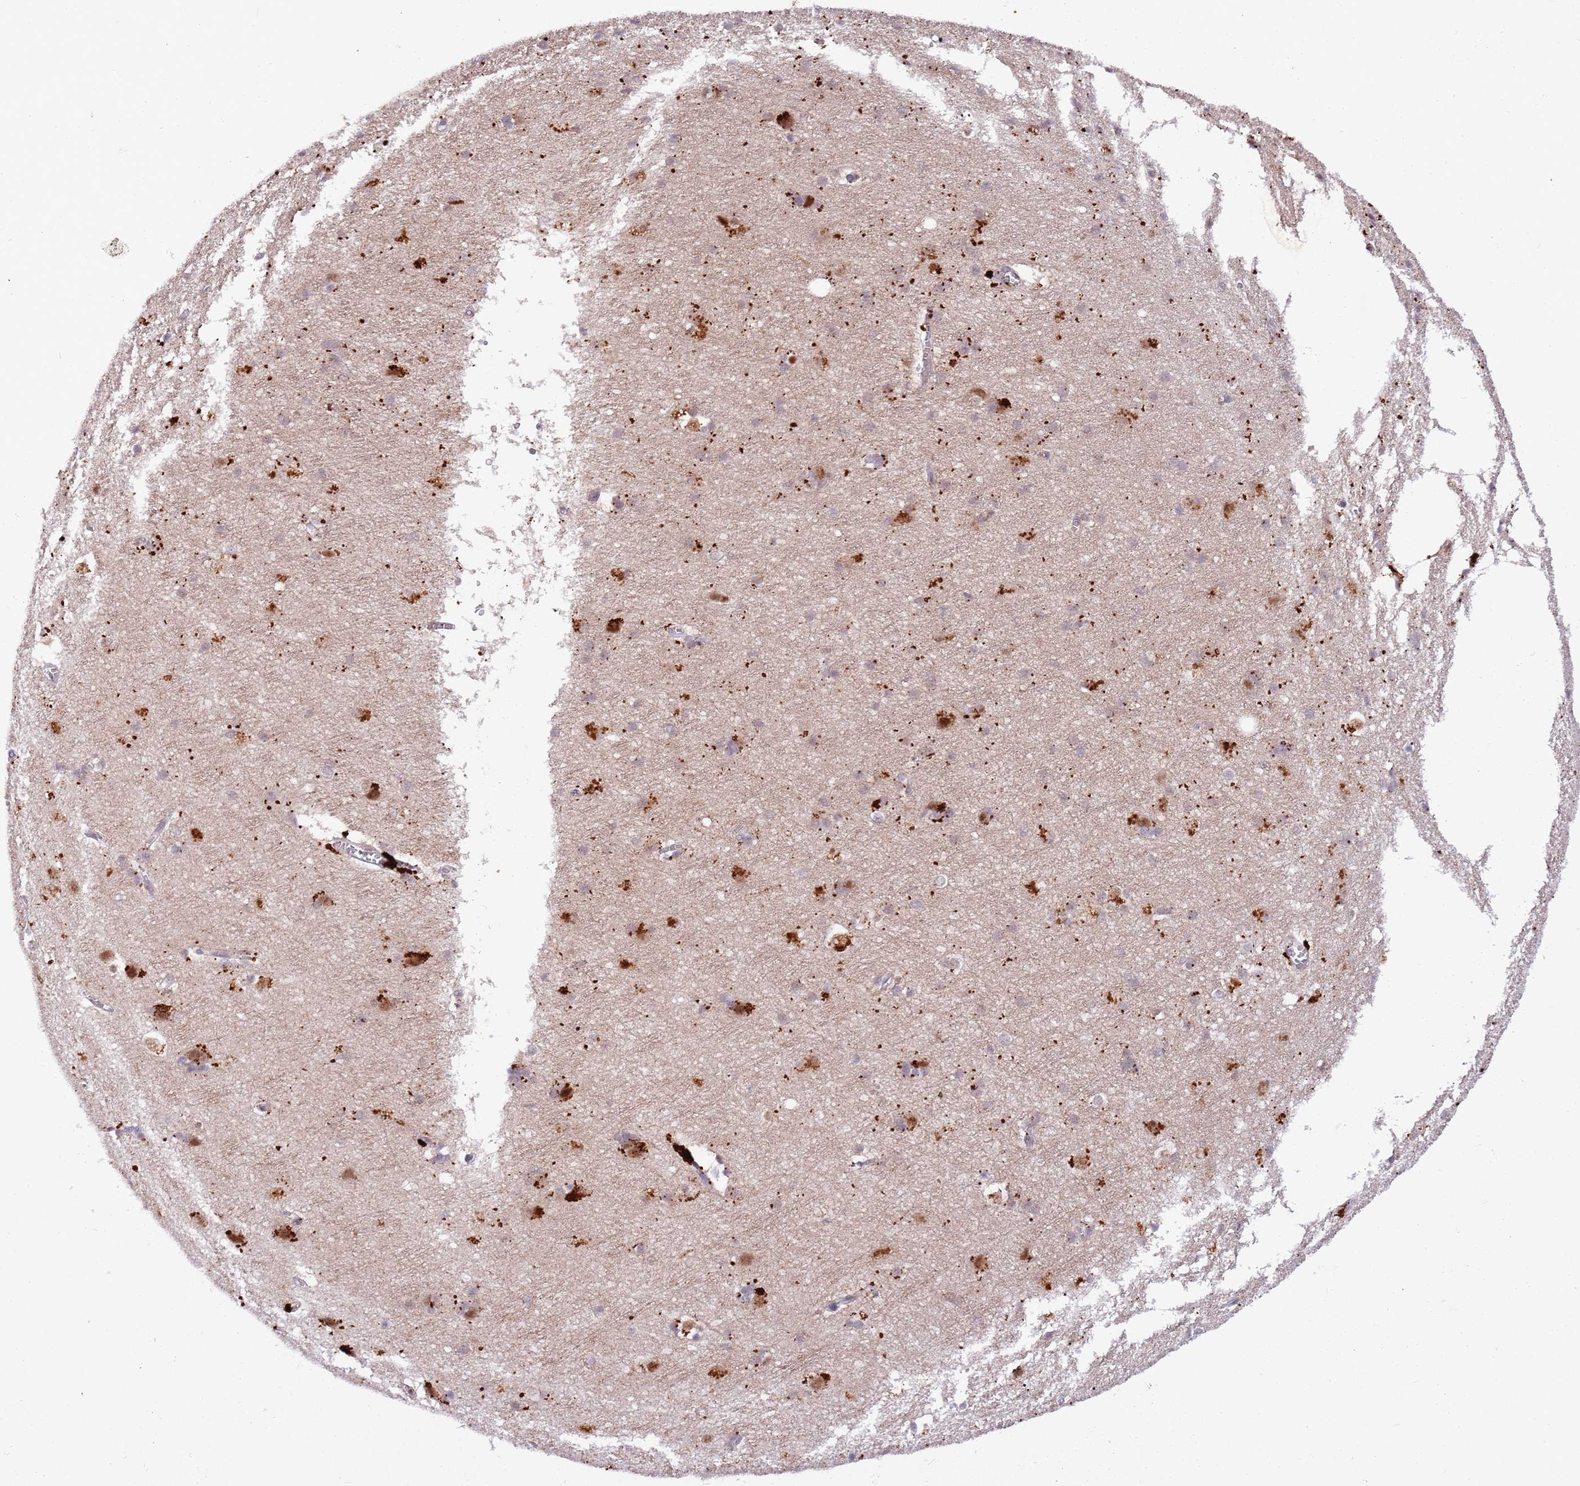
{"staining": {"intensity": "moderate", "quantity": "25%-75%", "location": "cytoplasmic/membranous"}, "tissue": "cerebral cortex", "cell_type": "Endothelial cells", "image_type": "normal", "snomed": [{"axis": "morphology", "description": "Normal tissue, NOS"}, {"axis": "topography", "description": "Cerebral cortex"}], "caption": "Benign cerebral cortex reveals moderate cytoplasmic/membranous positivity in about 25%-75% of endothelial cells, visualized by immunohistochemistry. The staining was performed using DAB to visualize the protein expression in brown, while the nuclei were stained in blue with hematoxylin (Magnification: 20x).", "gene": "TRIM27", "patient": {"sex": "male", "age": 54}}